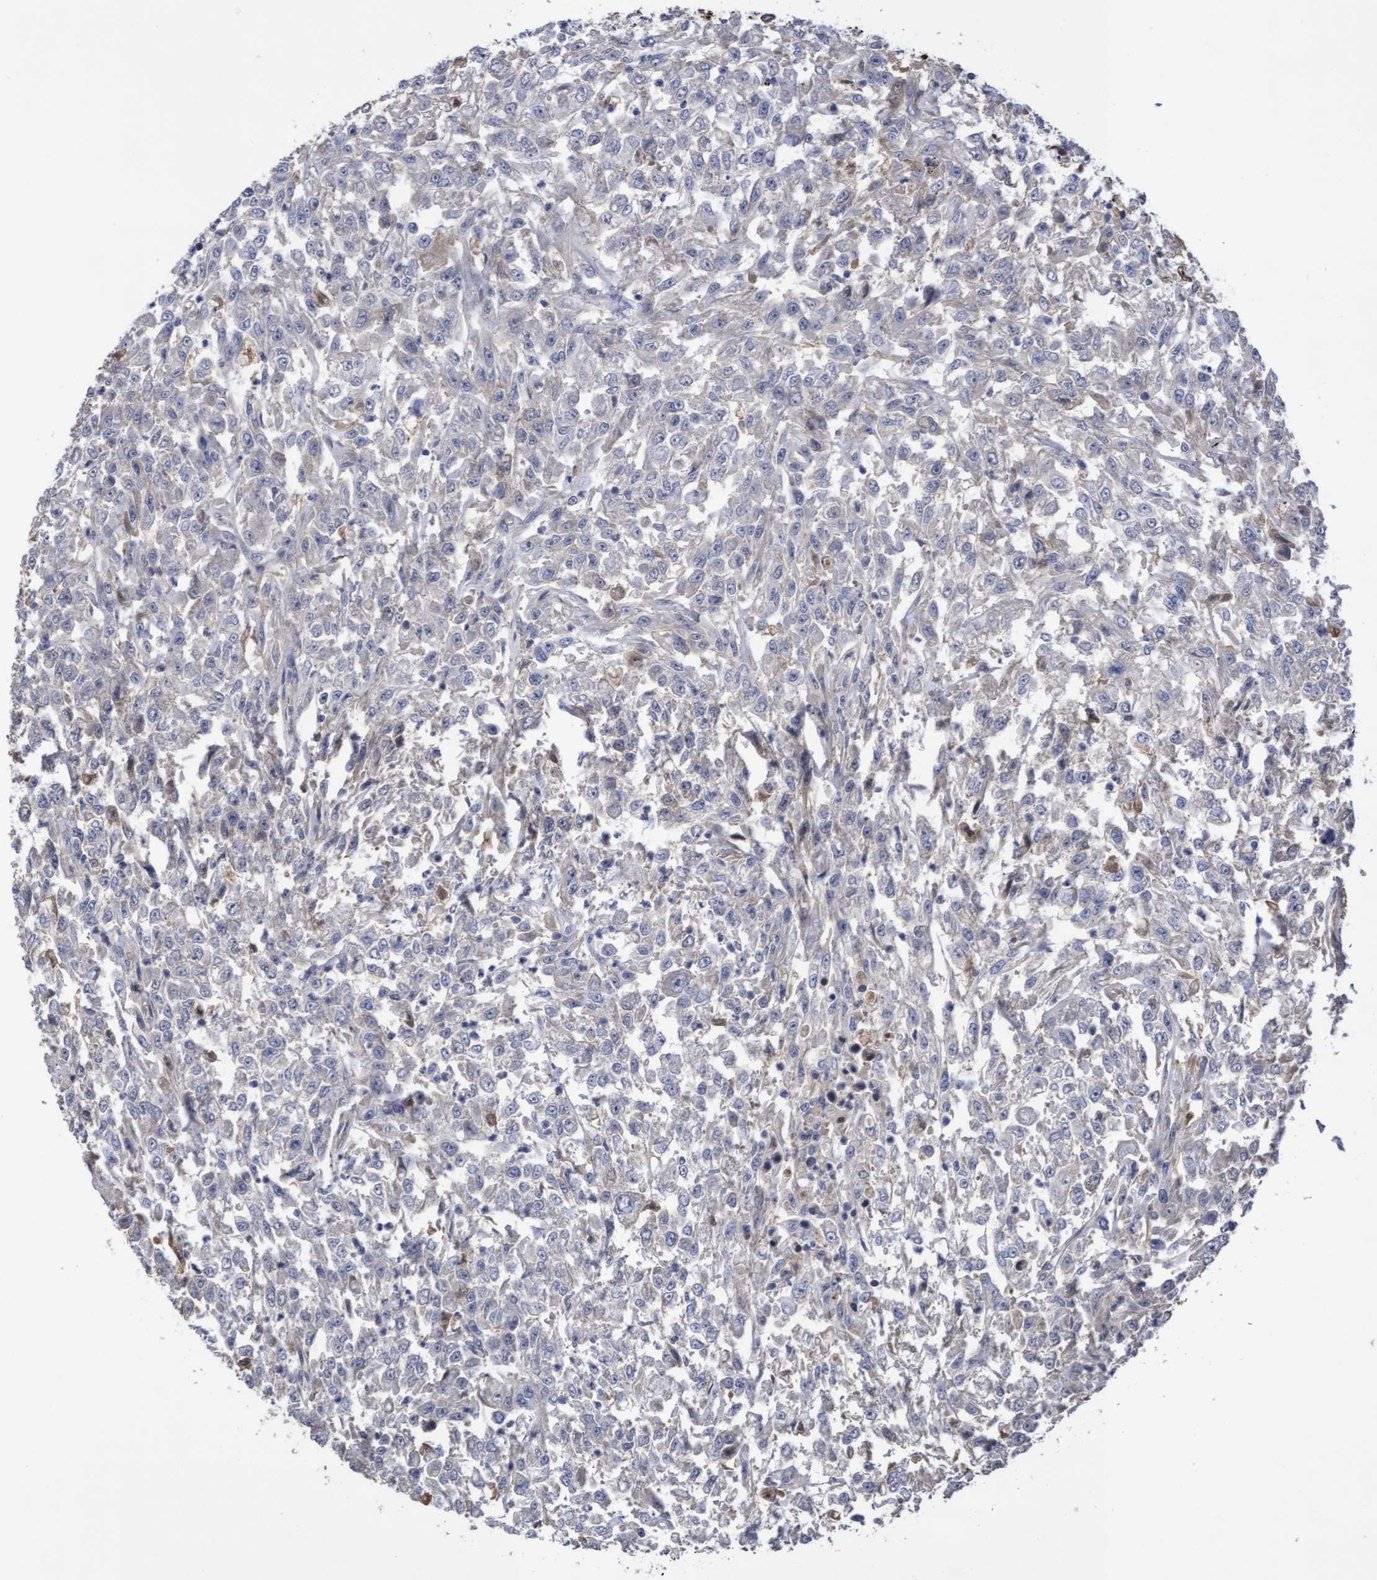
{"staining": {"intensity": "negative", "quantity": "none", "location": "none"}, "tissue": "urothelial cancer", "cell_type": "Tumor cells", "image_type": "cancer", "snomed": [{"axis": "morphology", "description": "Urothelial carcinoma, High grade"}, {"axis": "topography", "description": "Urinary bladder"}], "caption": "This micrograph is of urothelial carcinoma (high-grade) stained with IHC to label a protein in brown with the nuclei are counter-stained blue. There is no positivity in tumor cells.", "gene": "COBL", "patient": {"sex": "male", "age": 46}}